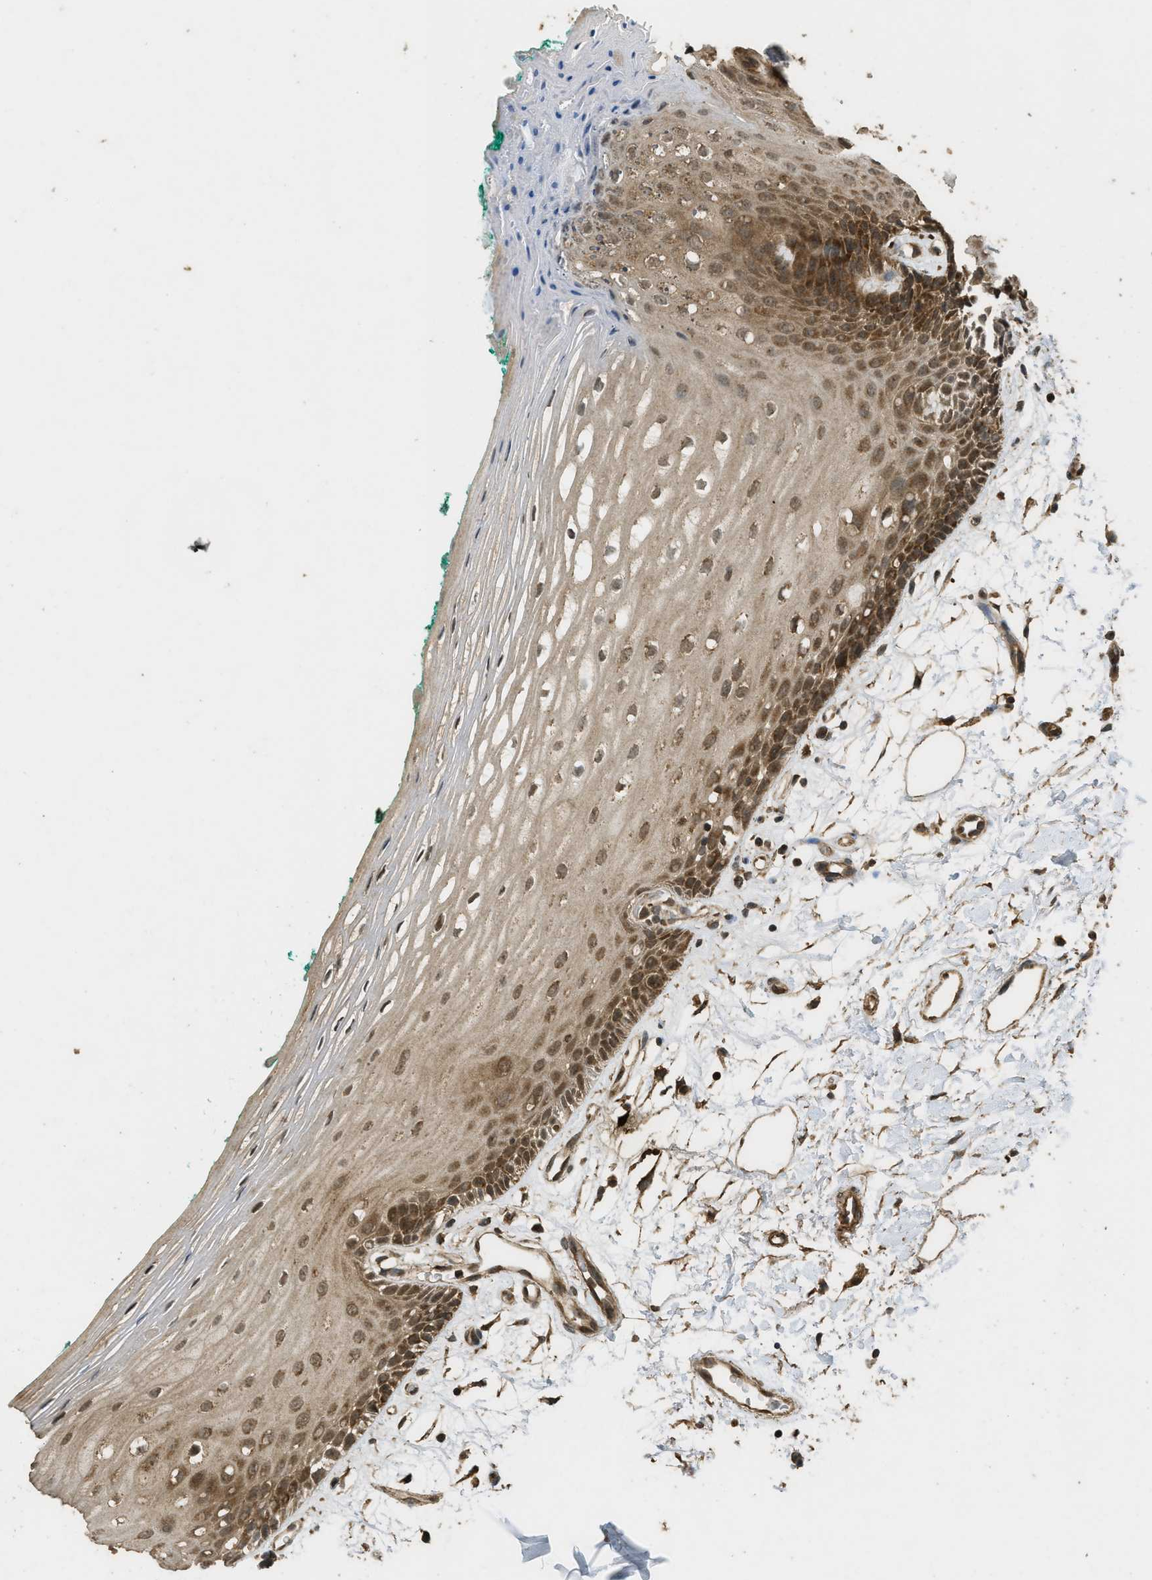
{"staining": {"intensity": "moderate", "quantity": ">75%", "location": "cytoplasmic/membranous,nuclear"}, "tissue": "oral mucosa", "cell_type": "Squamous epithelial cells", "image_type": "normal", "snomed": [{"axis": "morphology", "description": "Normal tissue, NOS"}, {"axis": "topography", "description": "Skeletal muscle"}, {"axis": "topography", "description": "Oral tissue"}, {"axis": "topography", "description": "Peripheral nerve tissue"}], "caption": "DAB immunohistochemical staining of unremarkable human oral mucosa exhibits moderate cytoplasmic/membranous,nuclear protein staining in about >75% of squamous epithelial cells.", "gene": "CTPS1", "patient": {"sex": "female", "age": 84}}